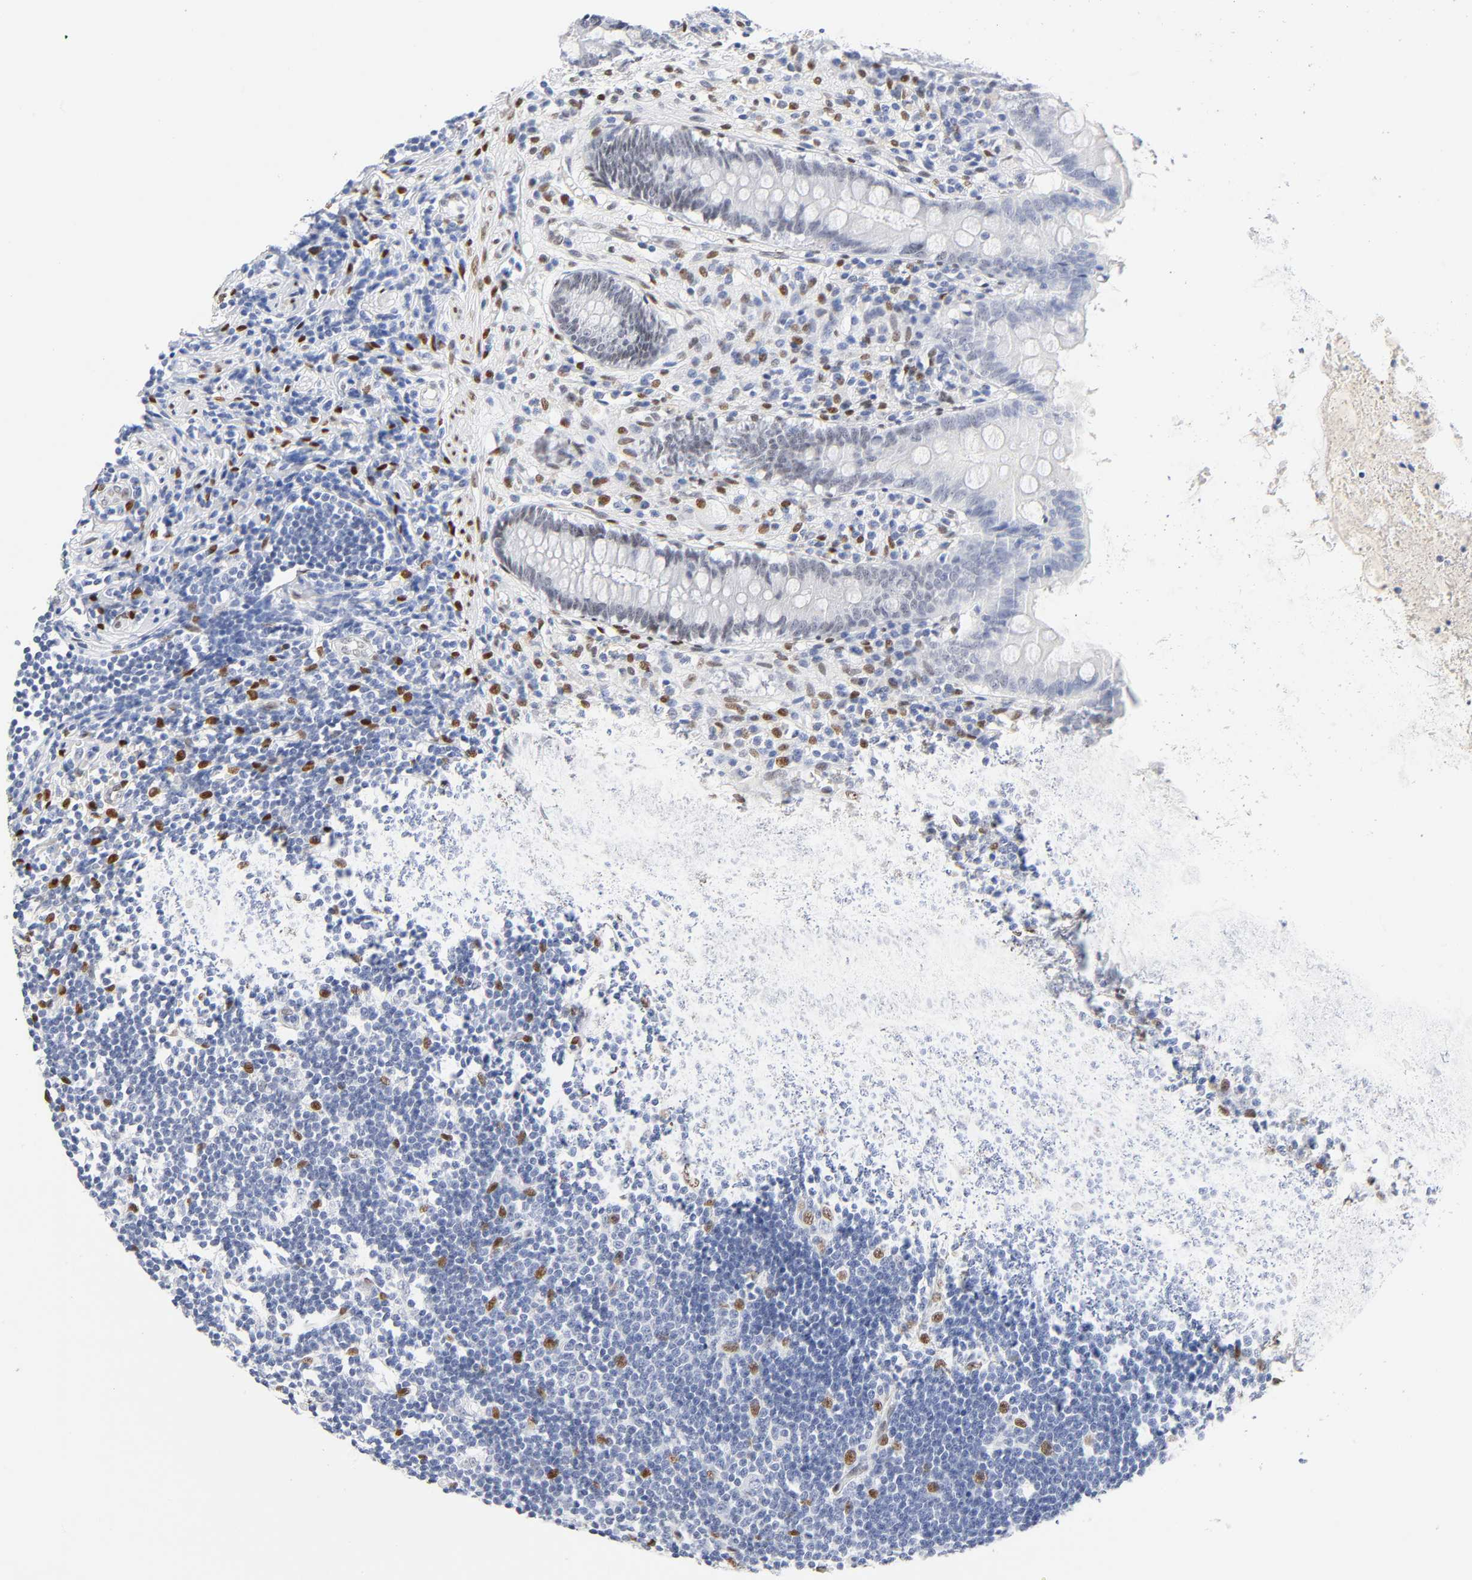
{"staining": {"intensity": "negative", "quantity": "none", "location": "none"}, "tissue": "appendix", "cell_type": "Glandular cells", "image_type": "normal", "snomed": [{"axis": "morphology", "description": "Normal tissue, NOS"}, {"axis": "topography", "description": "Appendix"}], "caption": "The histopathology image displays no significant staining in glandular cells of appendix.", "gene": "NFIC", "patient": {"sex": "female", "age": 50}}